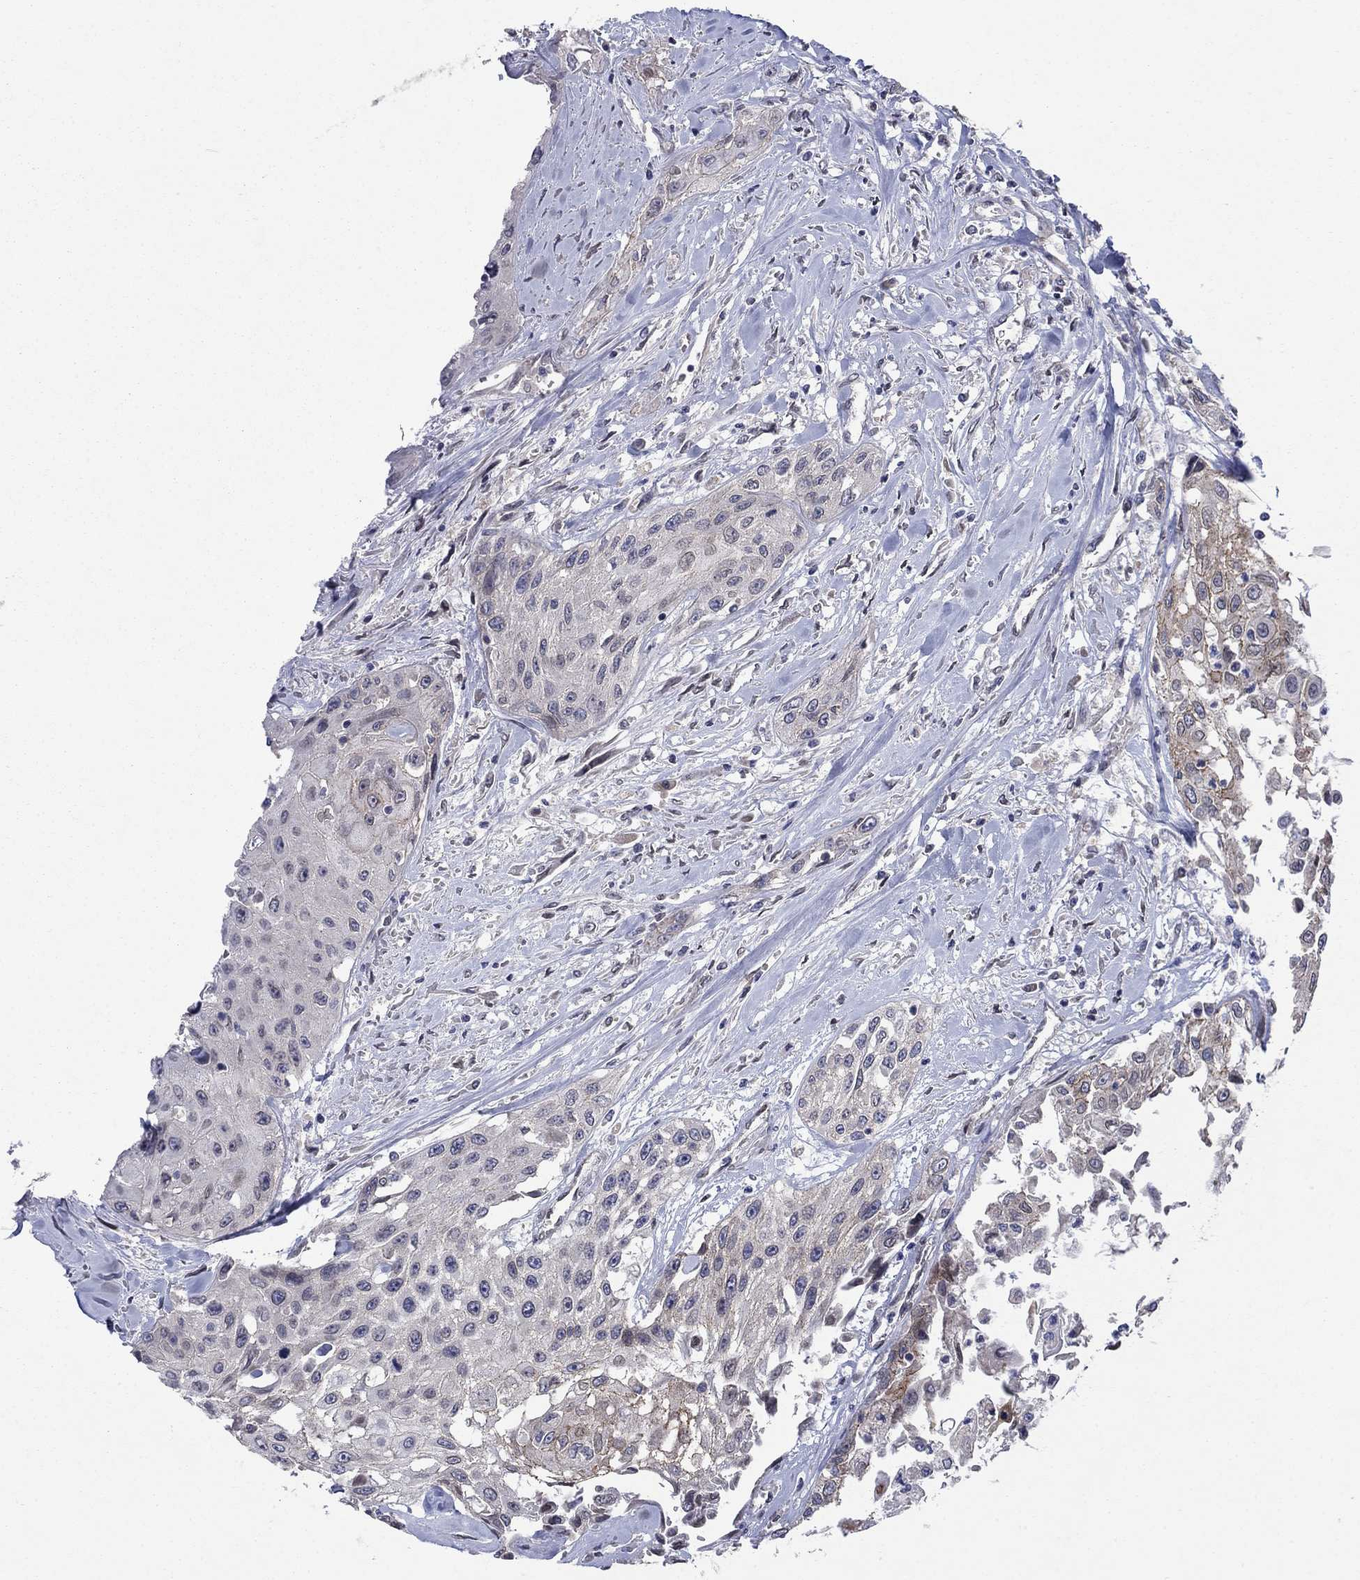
{"staining": {"intensity": "negative", "quantity": "none", "location": "none"}, "tissue": "head and neck cancer", "cell_type": "Tumor cells", "image_type": "cancer", "snomed": [{"axis": "morphology", "description": "Normal tissue, NOS"}, {"axis": "morphology", "description": "Squamous cell carcinoma, NOS"}, {"axis": "topography", "description": "Oral tissue"}, {"axis": "topography", "description": "Peripheral nerve tissue"}, {"axis": "topography", "description": "Head-Neck"}], "caption": "This is an immunohistochemistry (IHC) image of head and neck squamous cell carcinoma. There is no positivity in tumor cells.", "gene": "EMC9", "patient": {"sex": "female", "age": 59}}